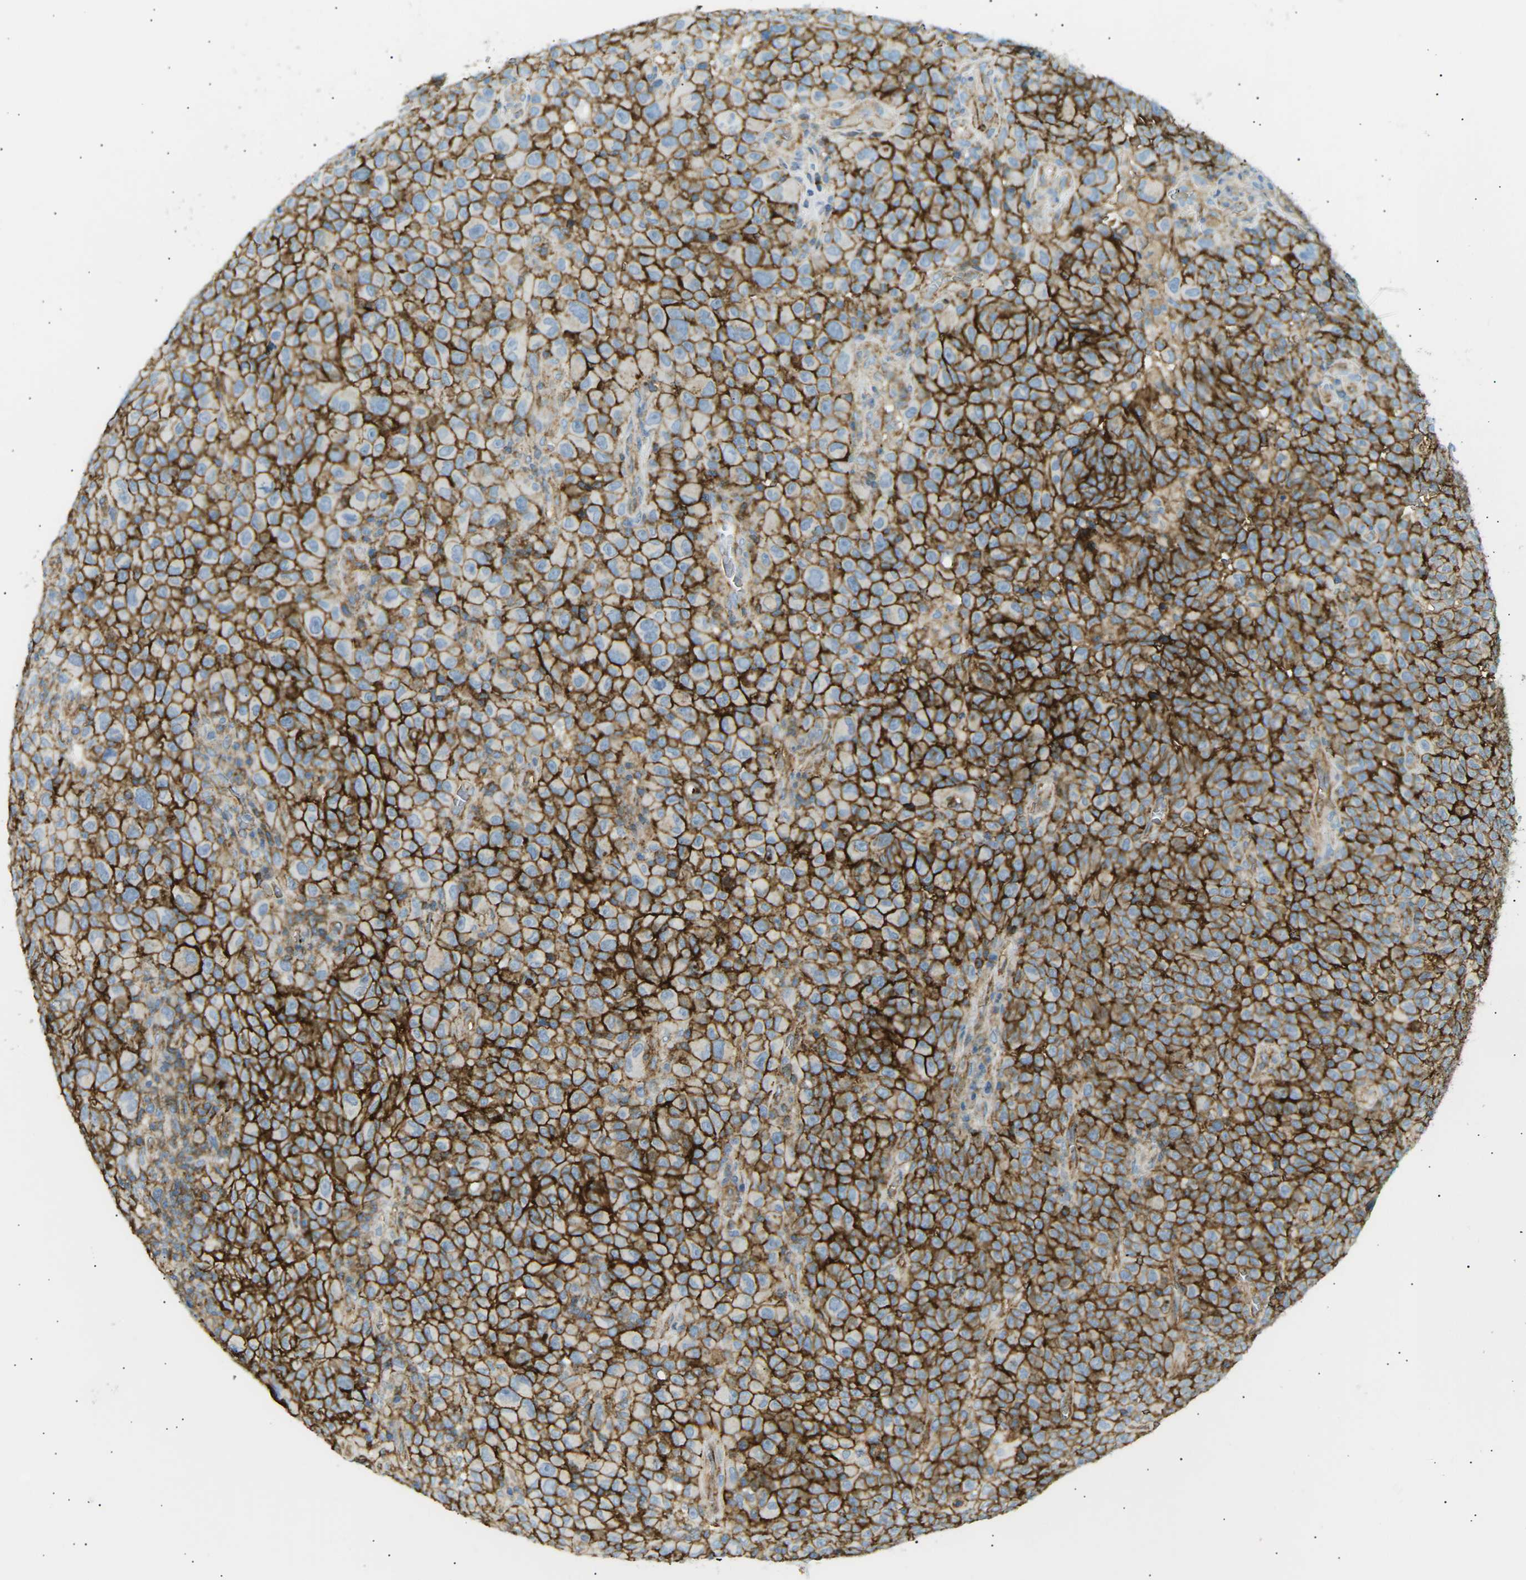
{"staining": {"intensity": "strong", "quantity": ">75%", "location": "cytoplasmic/membranous"}, "tissue": "melanoma", "cell_type": "Tumor cells", "image_type": "cancer", "snomed": [{"axis": "morphology", "description": "Malignant melanoma, NOS"}, {"axis": "topography", "description": "Skin"}], "caption": "Malignant melanoma was stained to show a protein in brown. There is high levels of strong cytoplasmic/membranous expression in about >75% of tumor cells.", "gene": "ATP2B4", "patient": {"sex": "female", "age": 82}}